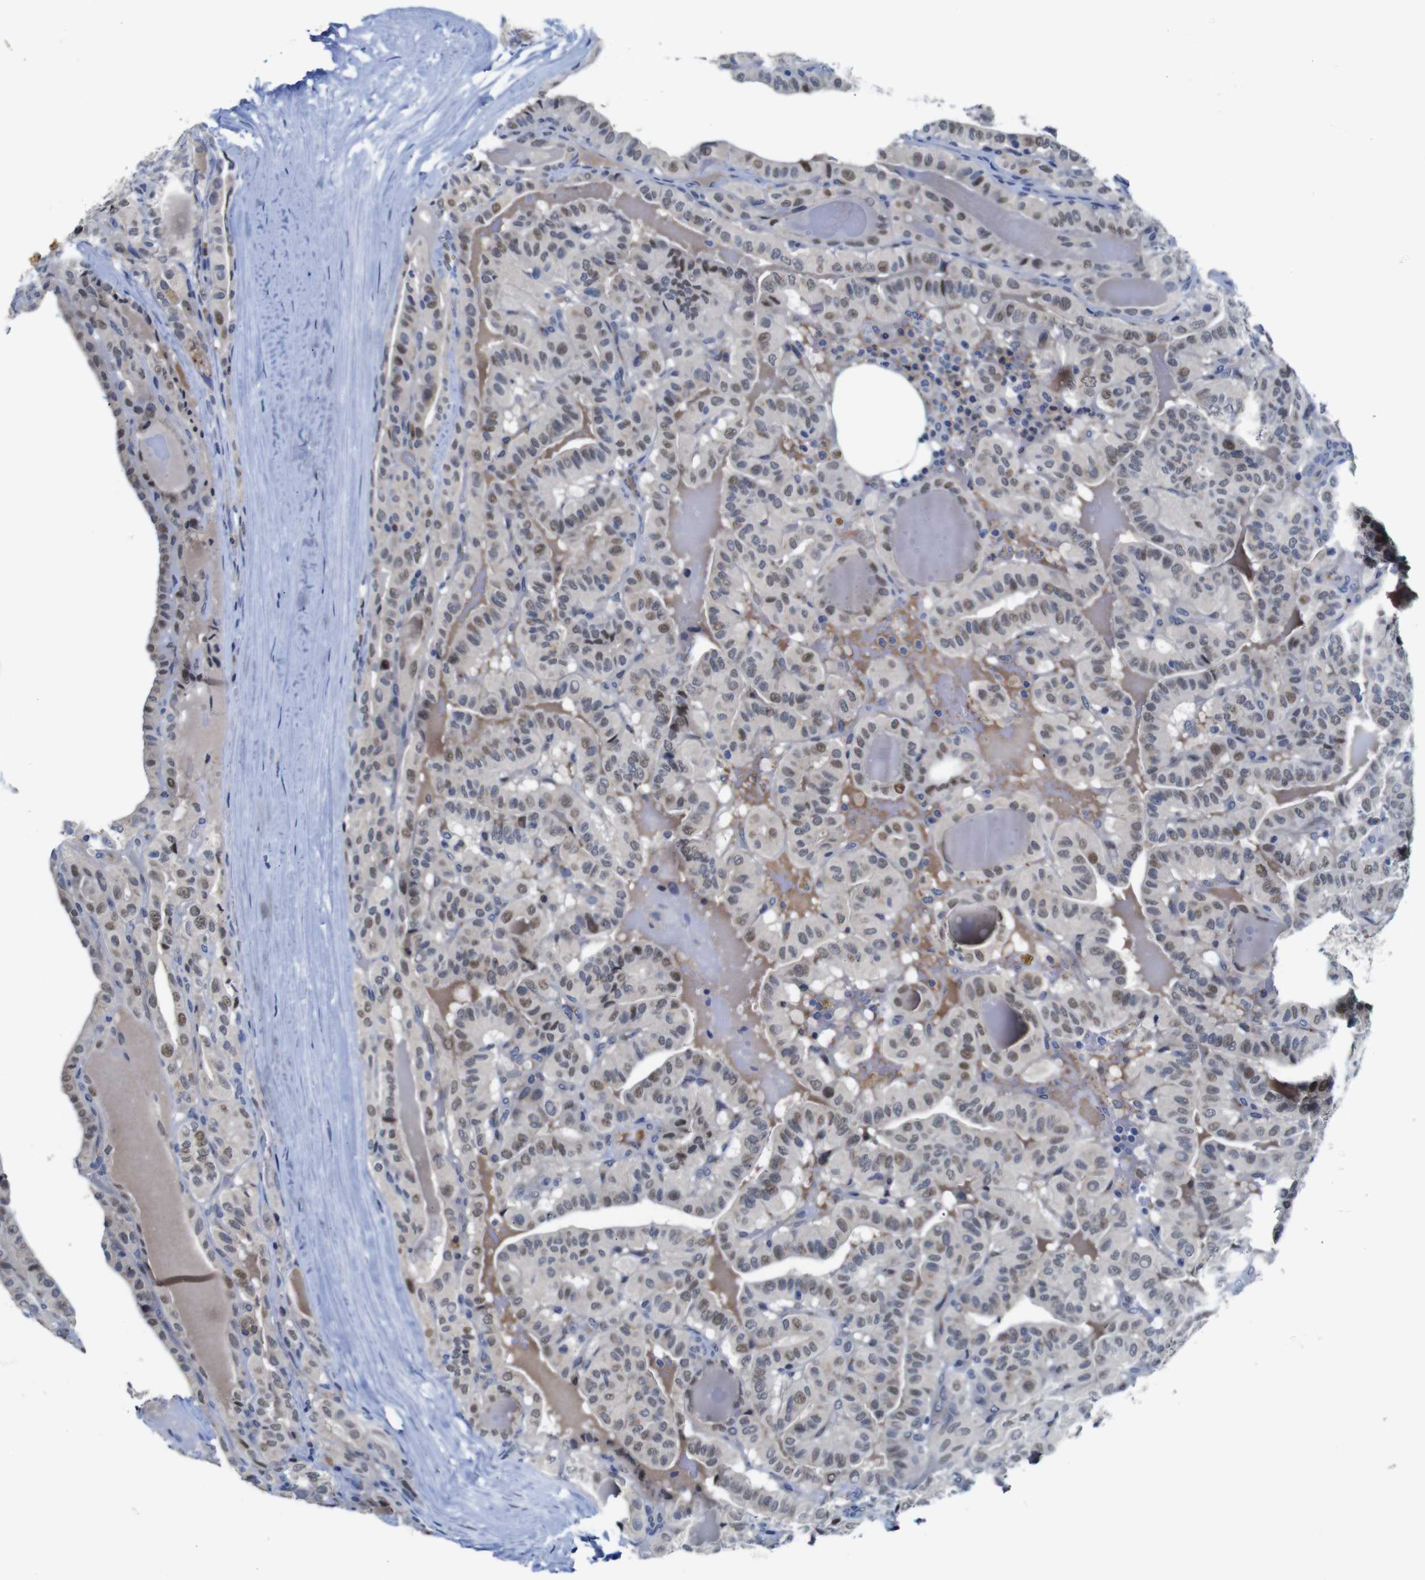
{"staining": {"intensity": "moderate", "quantity": "25%-75%", "location": "nuclear"}, "tissue": "head and neck cancer", "cell_type": "Tumor cells", "image_type": "cancer", "snomed": [{"axis": "morphology", "description": "Squamous cell carcinoma, NOS"}, {"axis": "topography", "description": "Oral tissue"}, {"axis": "topography", "description": "Head-Neck"}], "caption": "Immunohistochemical staining of human head and neck squamous cell carcinoma reveals medium levels of moderate nuclear protein expression in about 25%-75% of tumor cells.", "gene": "FURIN", "patient": {"sex": "female", "age": 50}}